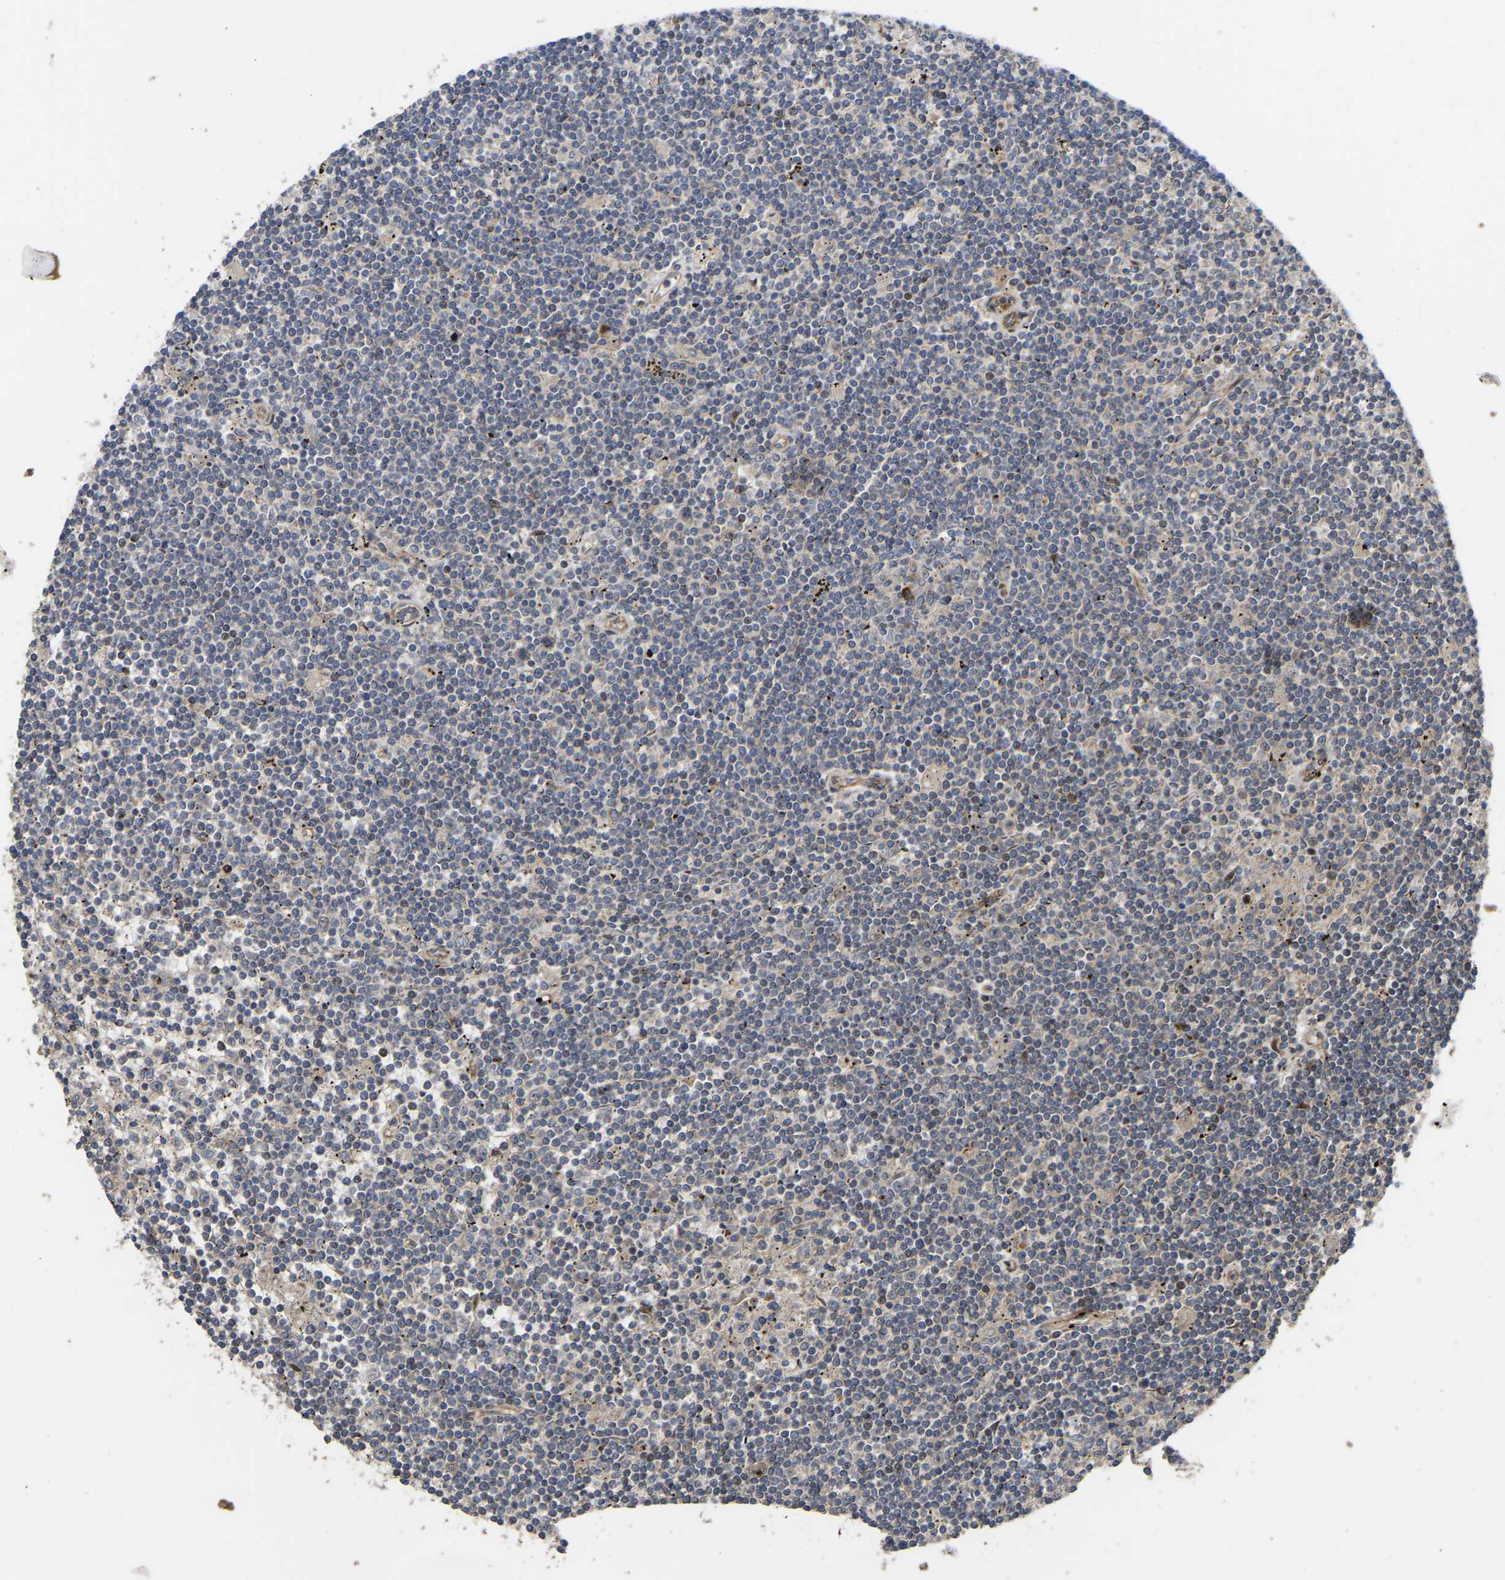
{"staining": {"intensity": "negative", "quantity": "none", "location": "none"}, "tissue": "lymphoma", "cell_type": "Tumor cells", "image_type": "cancer", "snomed": [{"axis": "morphology", "description": "Malignant lymphoma, non-Hodgkin's type, Low grade"}, {"axis": "topography", "description": "Spleen"}], "caption": "Immunohistochemistry of low-grade malignant lymphoma, non-Hodgkin's type shows no staining in tumor cells.", "gene": "STAU1", "patient": {"sex": "male", "age": 76}}